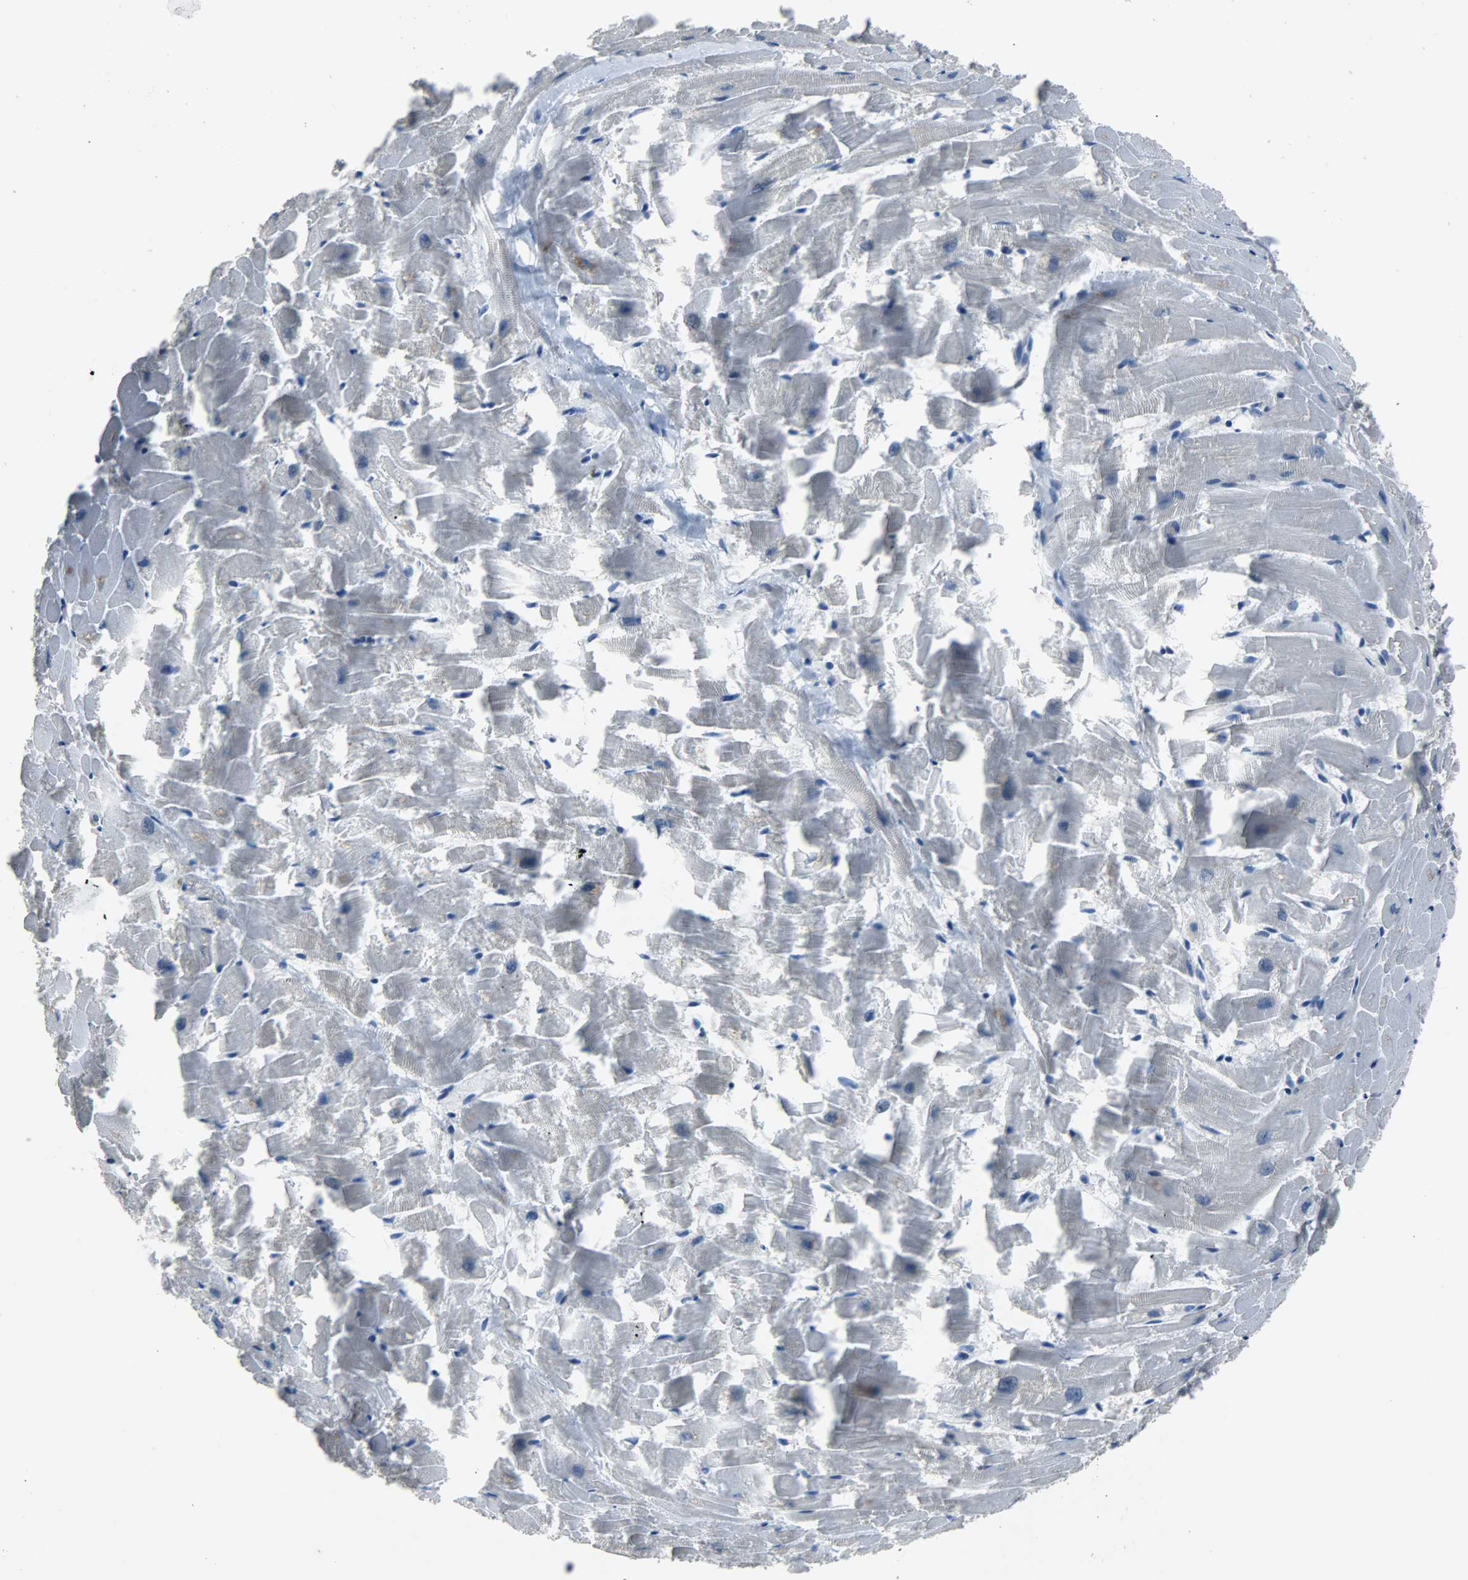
{"staining": {"intensity": "negative", "quantity": "none", "location": "none"}, "tissue": "heart muscle", "cell_type": "Cardiomyocytes", "image_type": "normal", "snomed": [{"axis": "morphology", "description": "Normal tissue, NOS"}, {"axis": "topography", "description": "Heart"}], "caption": "Histopathology image shows no significant protein positivity in cardiomyocytes of unremarkable heart muscle. (IHC, brightfield microscopy, high magnification).", "gene": "PPARG", "patient": {"sex": "female", "age": 19}}